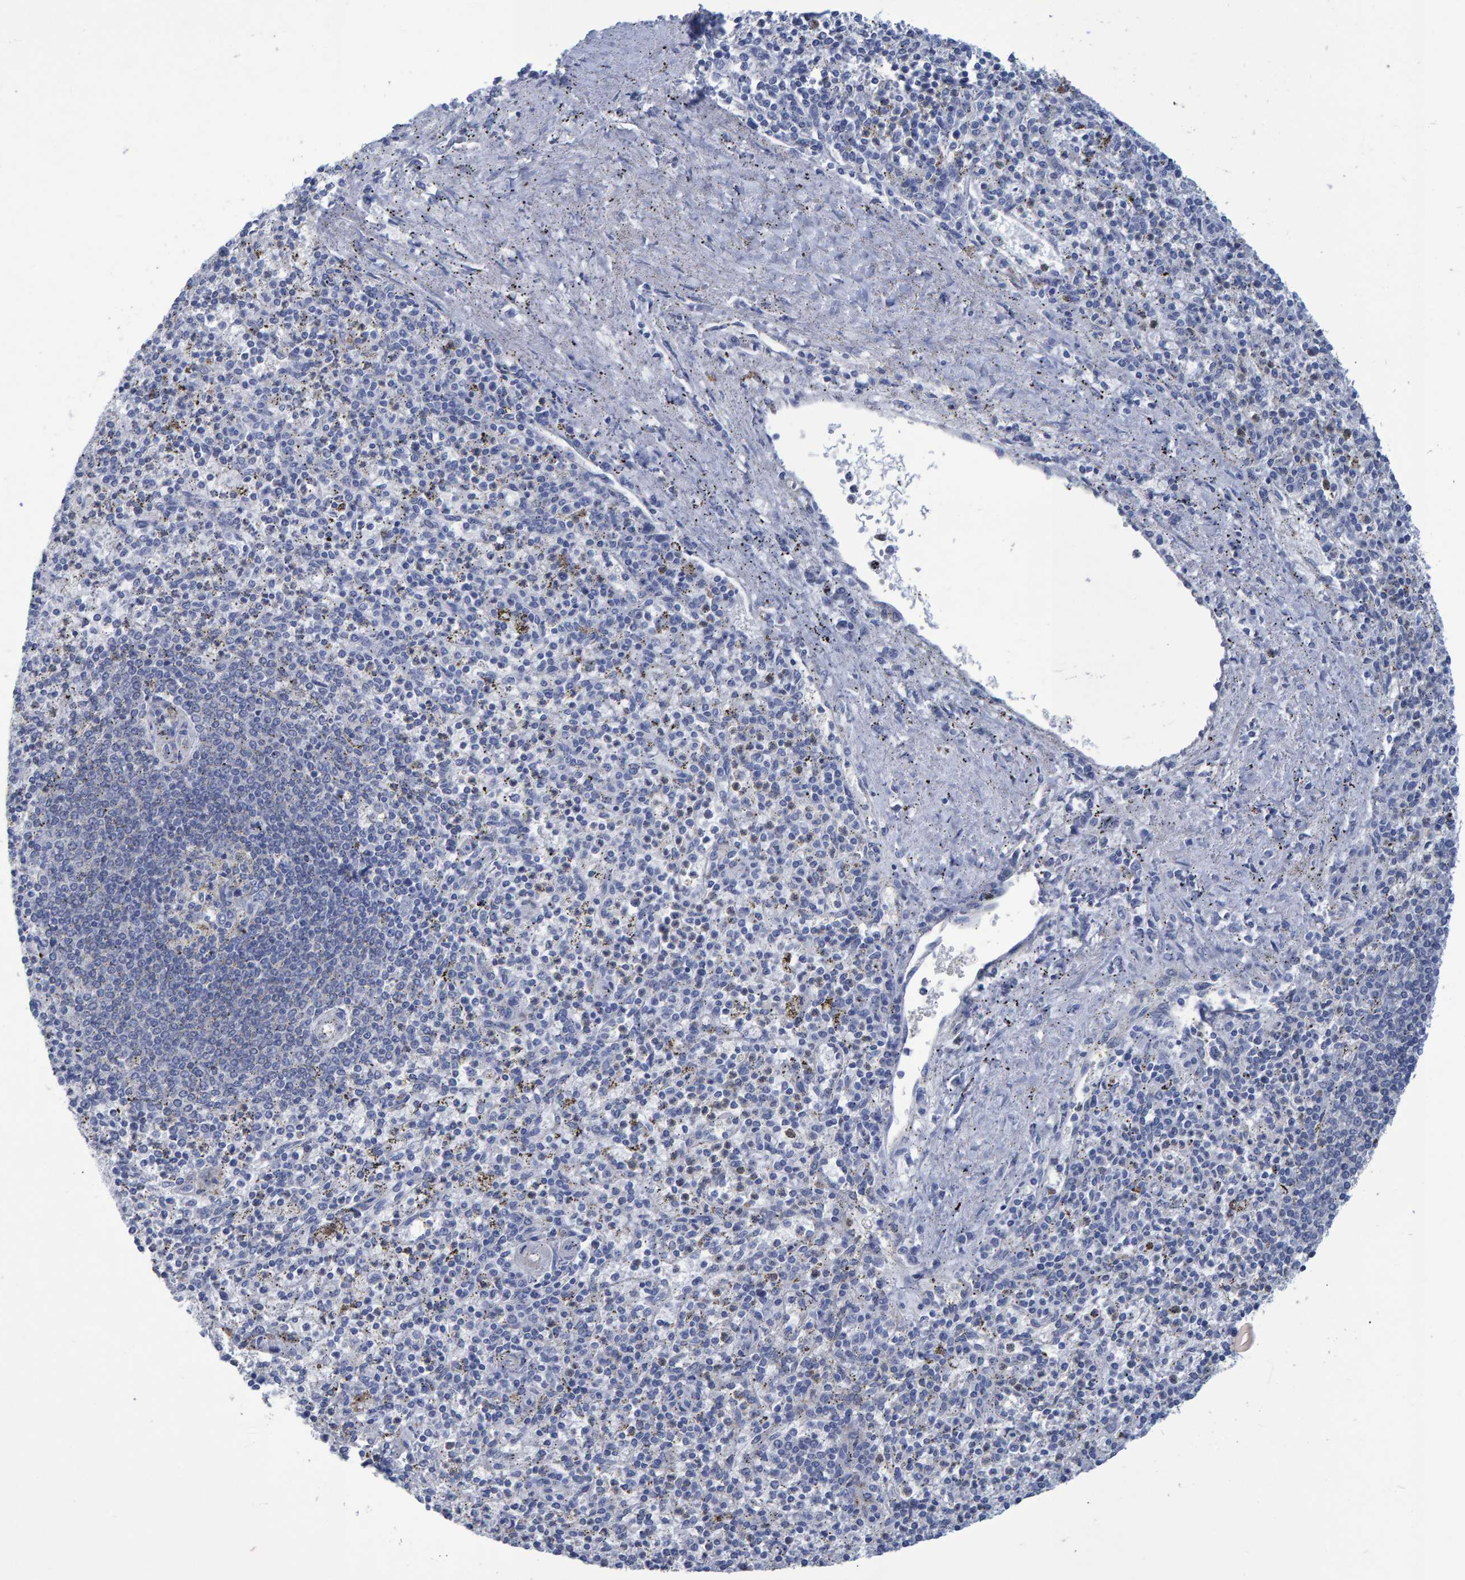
{"staining": {"intensity": "negative", "quantity": "none", "location": "none"}, "tissue": "spleen", "cell_type": "Cells in red pulp", "image_type": "normal", "snomed": [{"axis": "morphology", "description": "Normal tissue, NOS"}, {"axis": "topography", "description": "Spleen"}], "caption": "Immunohistochemistry (IHC) of normal spleen reveals no expression in cells in red pulp. (DAB immunohistochemistry, high magnification).", "gene": "PROCA1", "patient": {"sex": "male", "age": 72}}